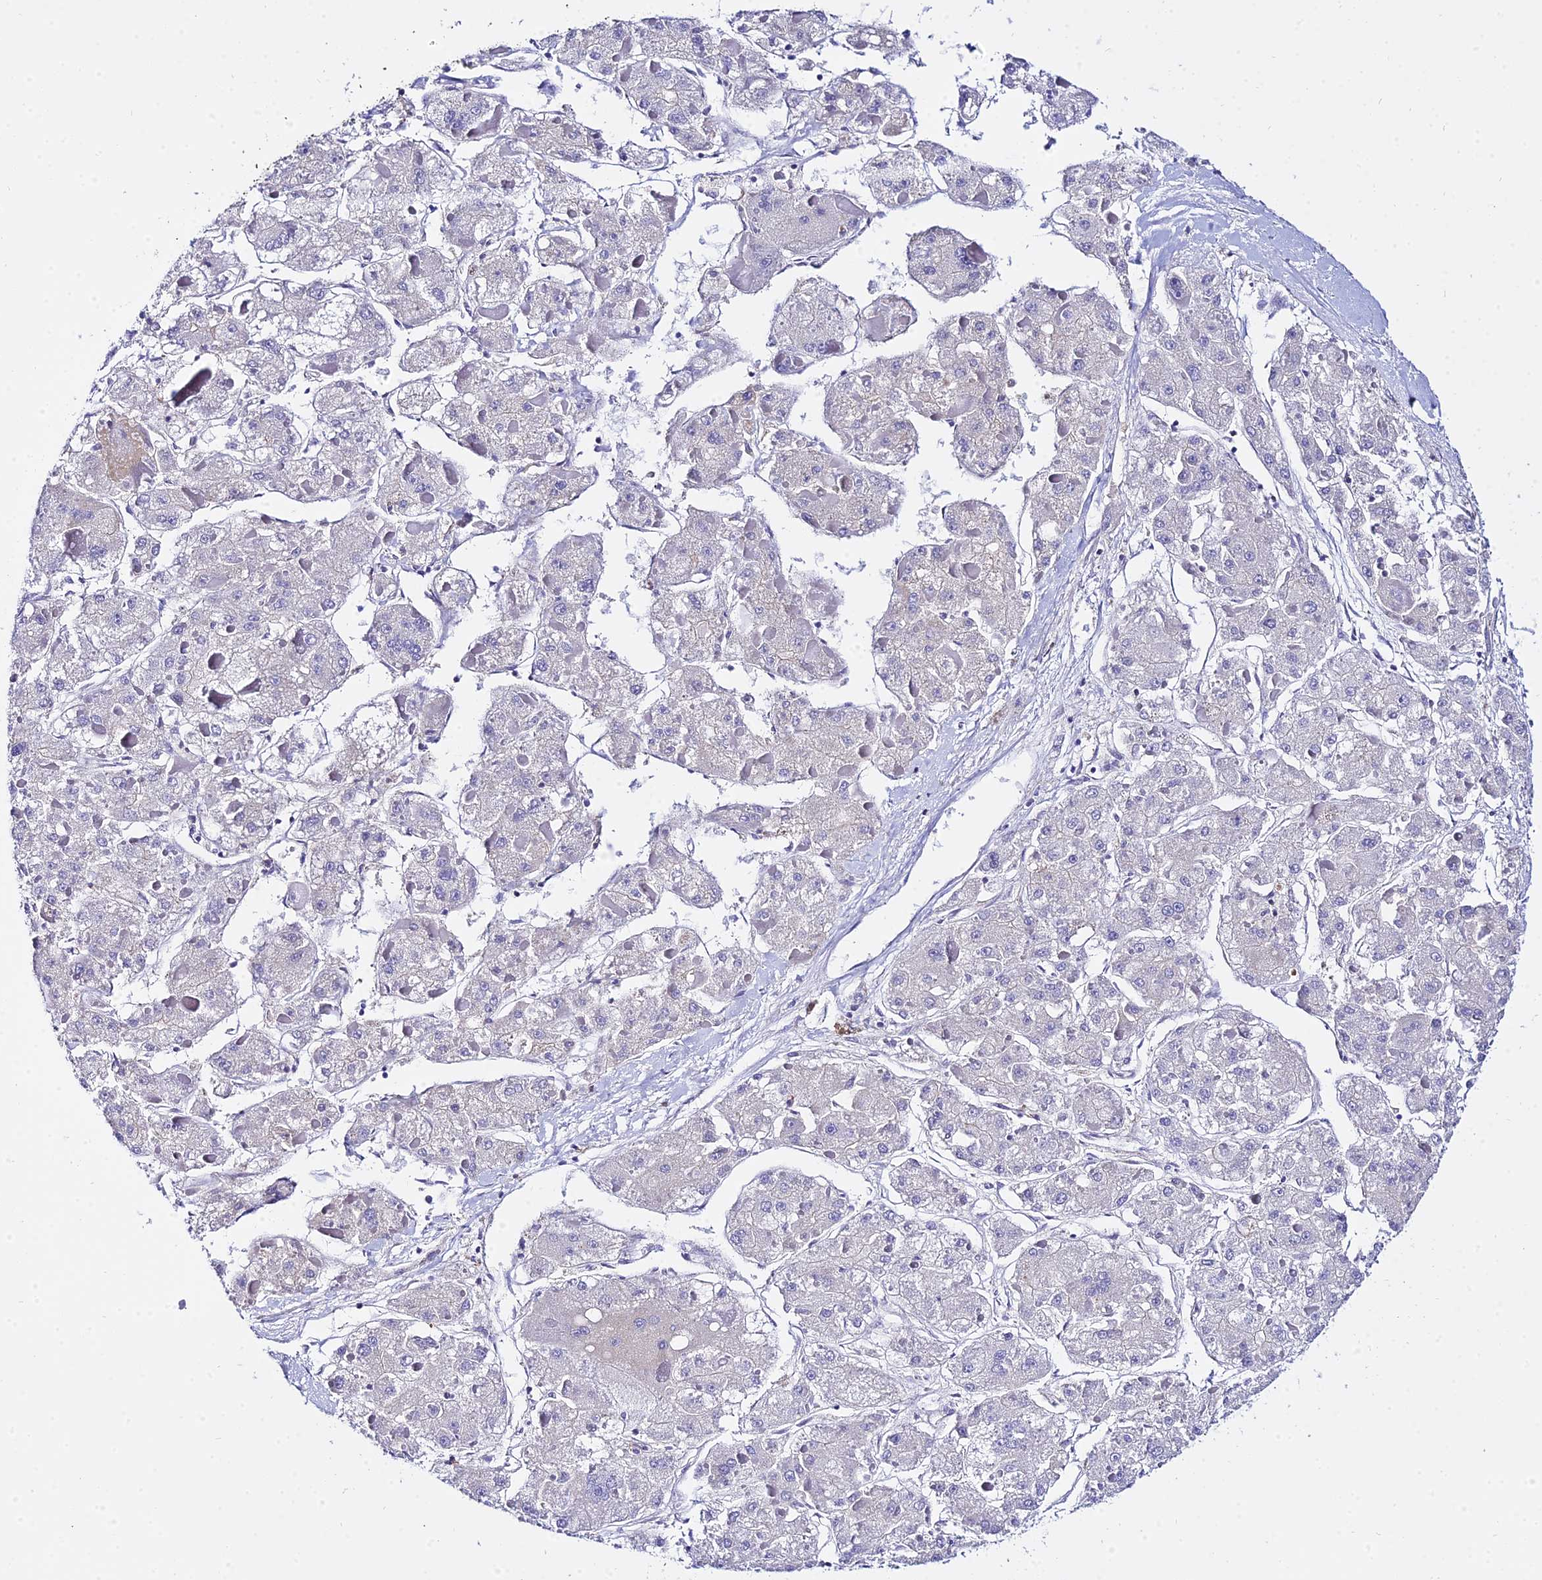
{"staining": {"intensity": "negative", "quantity": "none", "location": "none"}, "tissue": "liver cancer", "cell_type": "Tumor cells", "image_type": "cancer", "snomed": [{"axis": "morphology", "description": "Carcinoma, Hepatocellular, NOS"}, {"axis": "topography", "description": "Liver"}], "caption": "This is an immunohistochemistry (IHC) histopathology image of human hepatocellular carcinoma (liver). There is no positivity in tumor cells.", "gene": "ZNF628", "patient": {"sex": "female", "age": 73}}